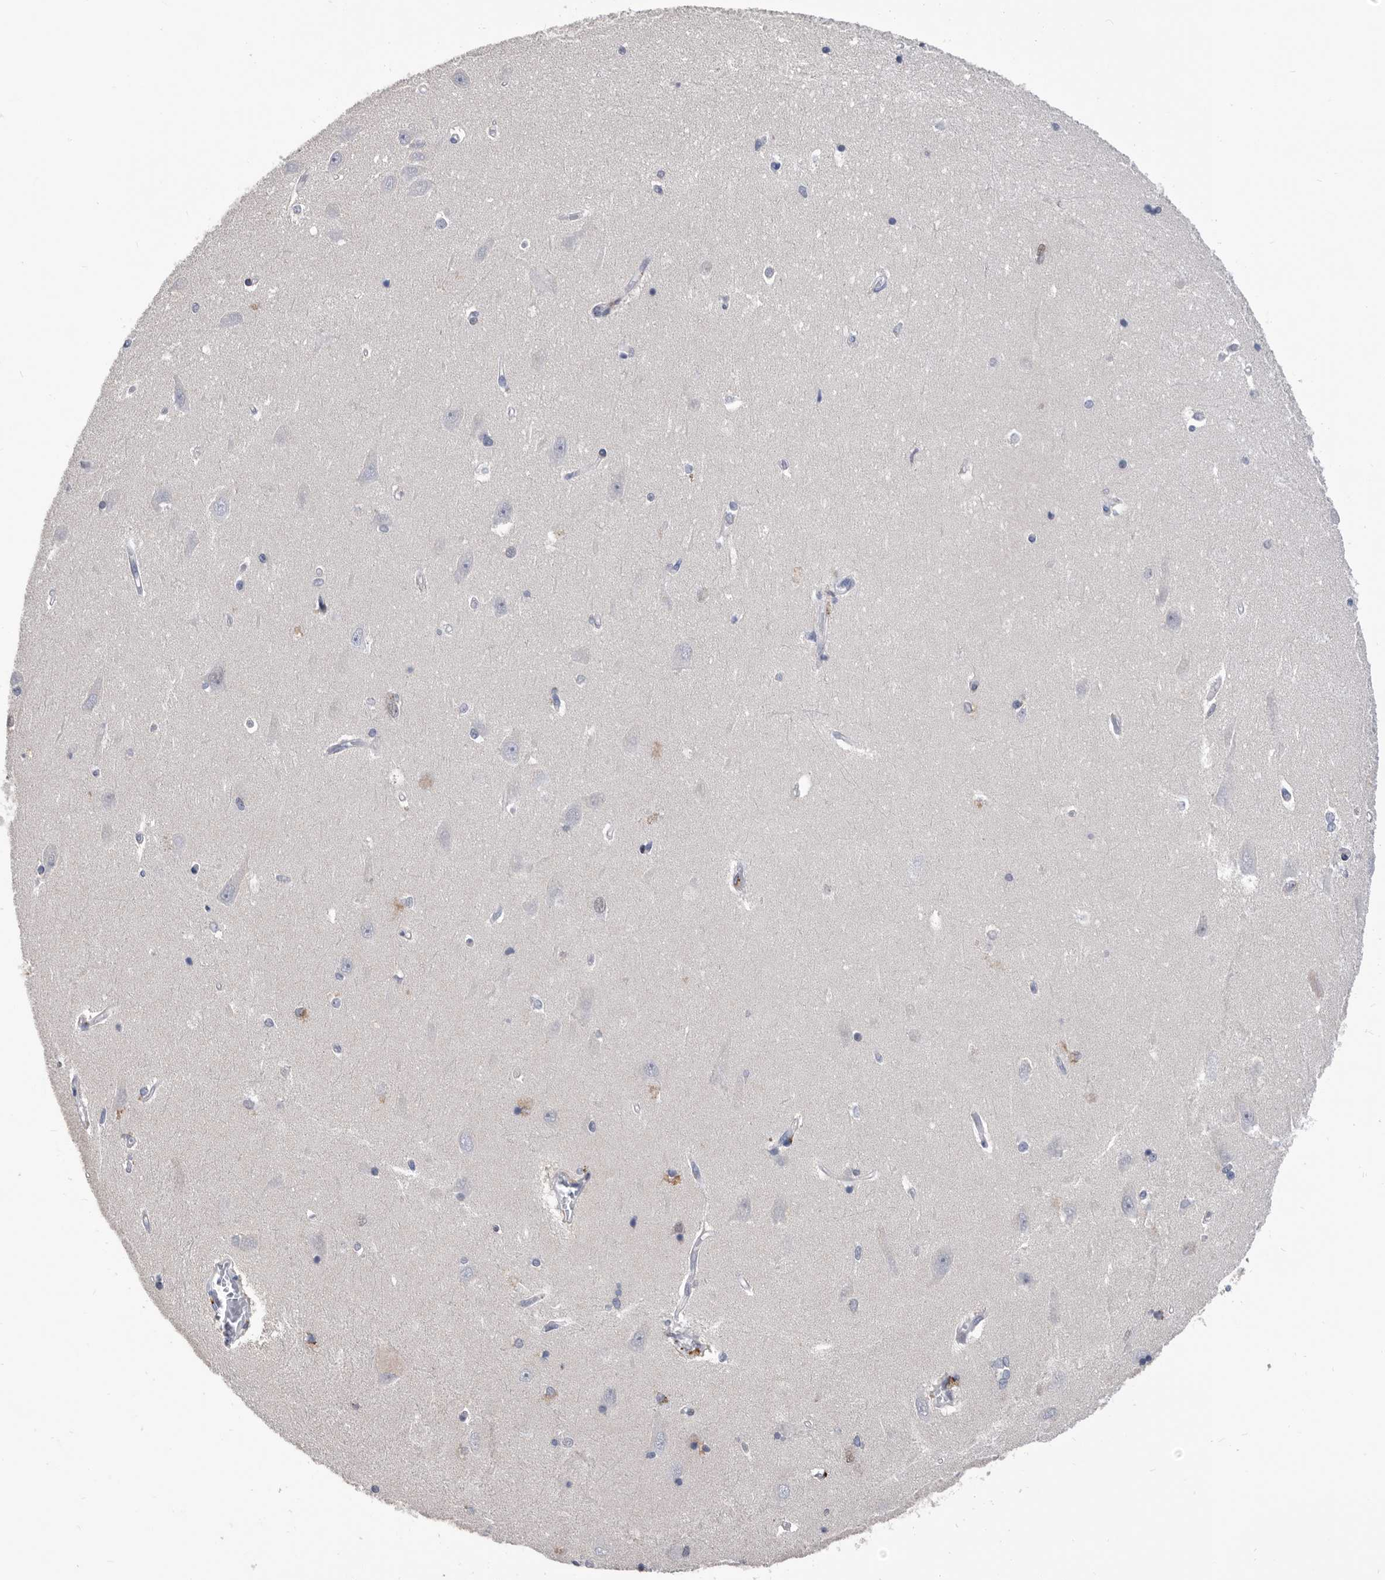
{"staining": {"intensity": "moderate", "quantity": "<25%", "location": "cytoplasmic/membranous"}, "tissue": "hippocampus", "cell_type": "Glial cells", "image_type": "normal", "snomed": [{"axis": "morphology", "description": "Normal tissue, NOS"}, {"axis": "topography", "description": "Hippocampus"}], "caption": "Moderate cytoplasmic/membranous positivity is present in about <25% of glial cells in normal hippocampus.", "gene": "TSTD1", "patient": {"sex": "male", "age": 45}}